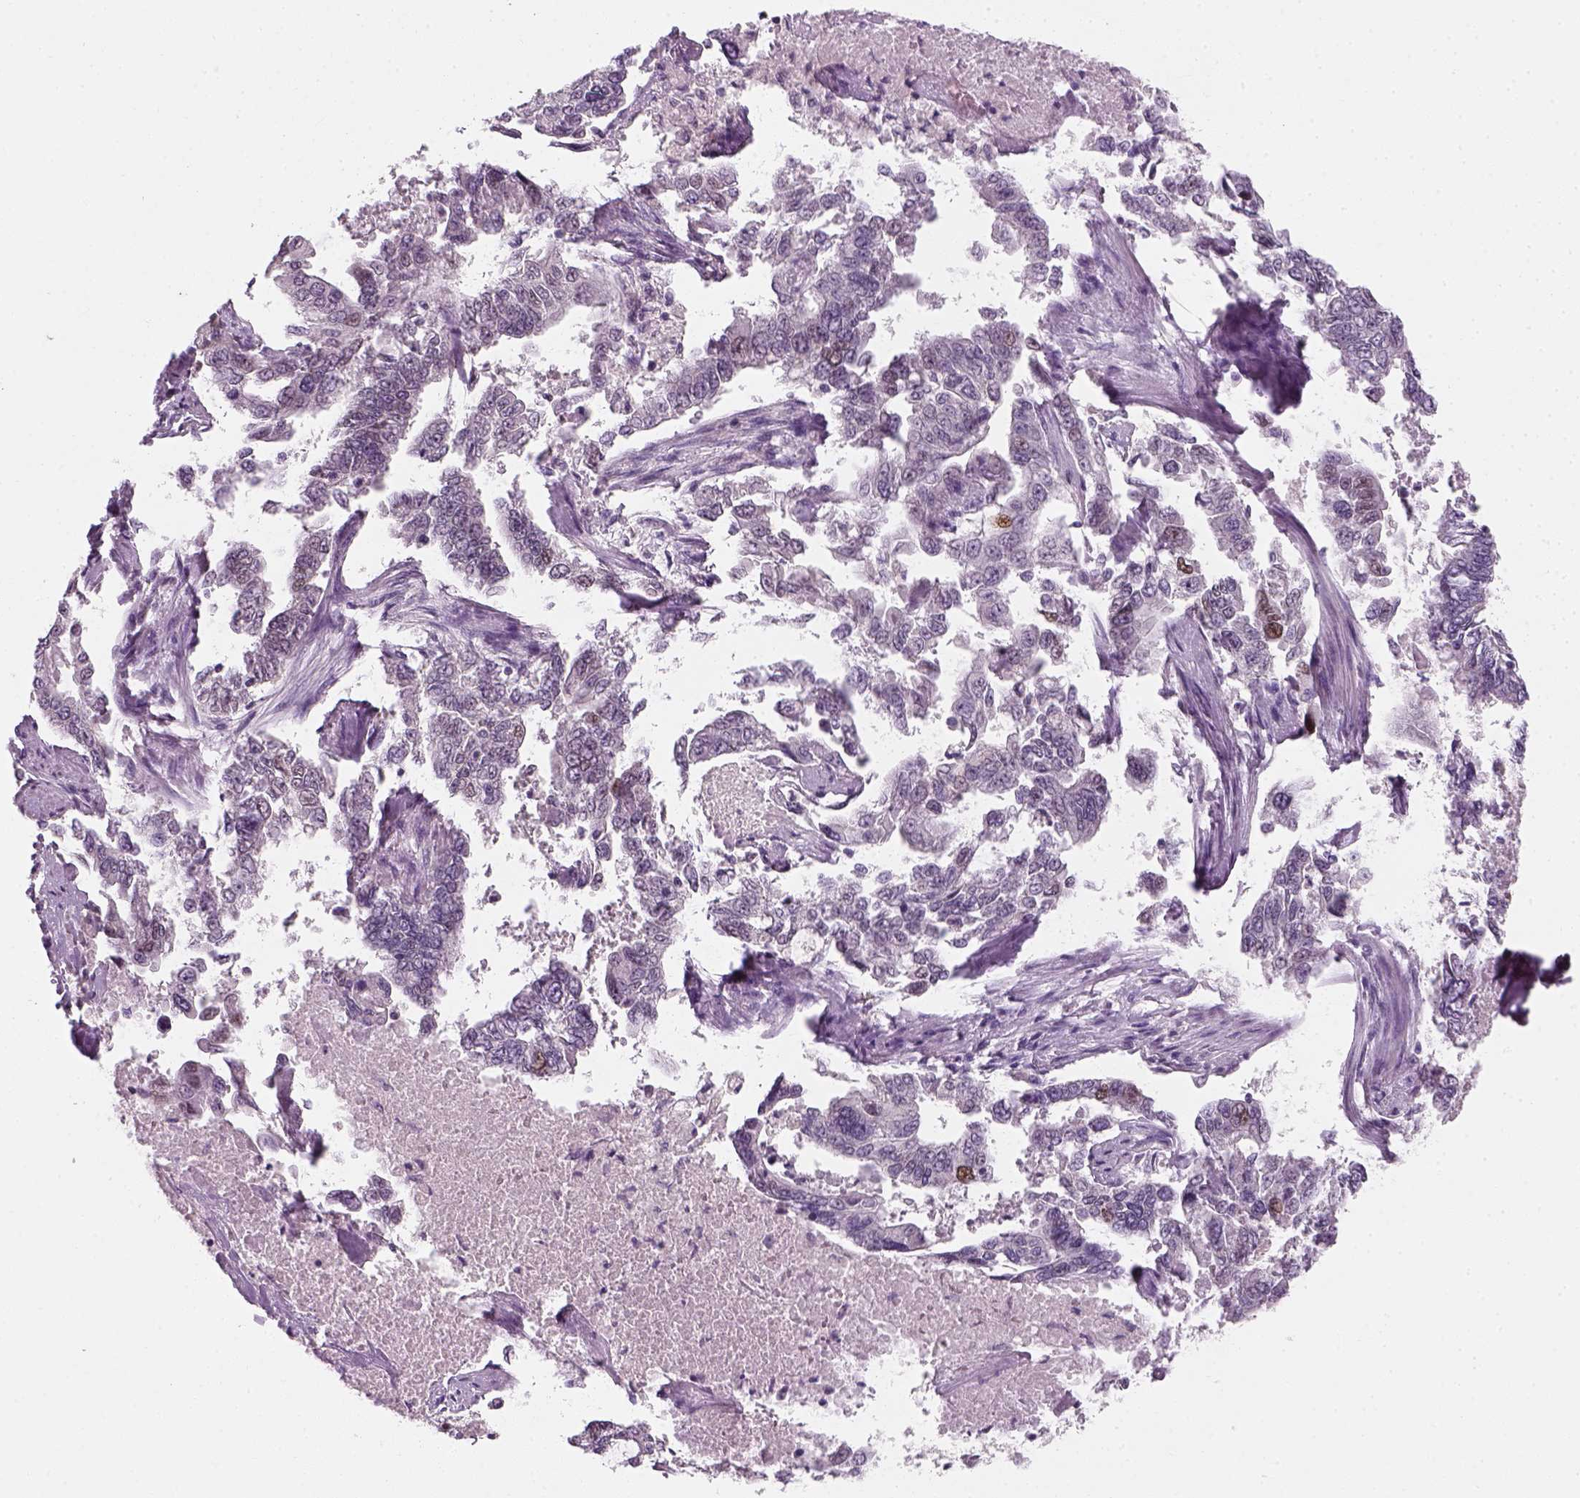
{"staining": {"intensity": "negative", "quantity": "none", "location": "none"}, "tissue": "endometrial cancer", "cell_type": "Tumor cells", "image_type": "cancer", "snomed": [{"axis": "morphology", "description": "Adenocarcinoma, NOS"}, {"axis": "topography", "description": "Uterus"}], "caption": "DAB (3,3'-diaminobenzidine) immunohistochemical staining of endometrial cancer shows no significant positivity in tumor cells.", "gene": "TP53", "patient": {"sex": "female", "age": 59}}